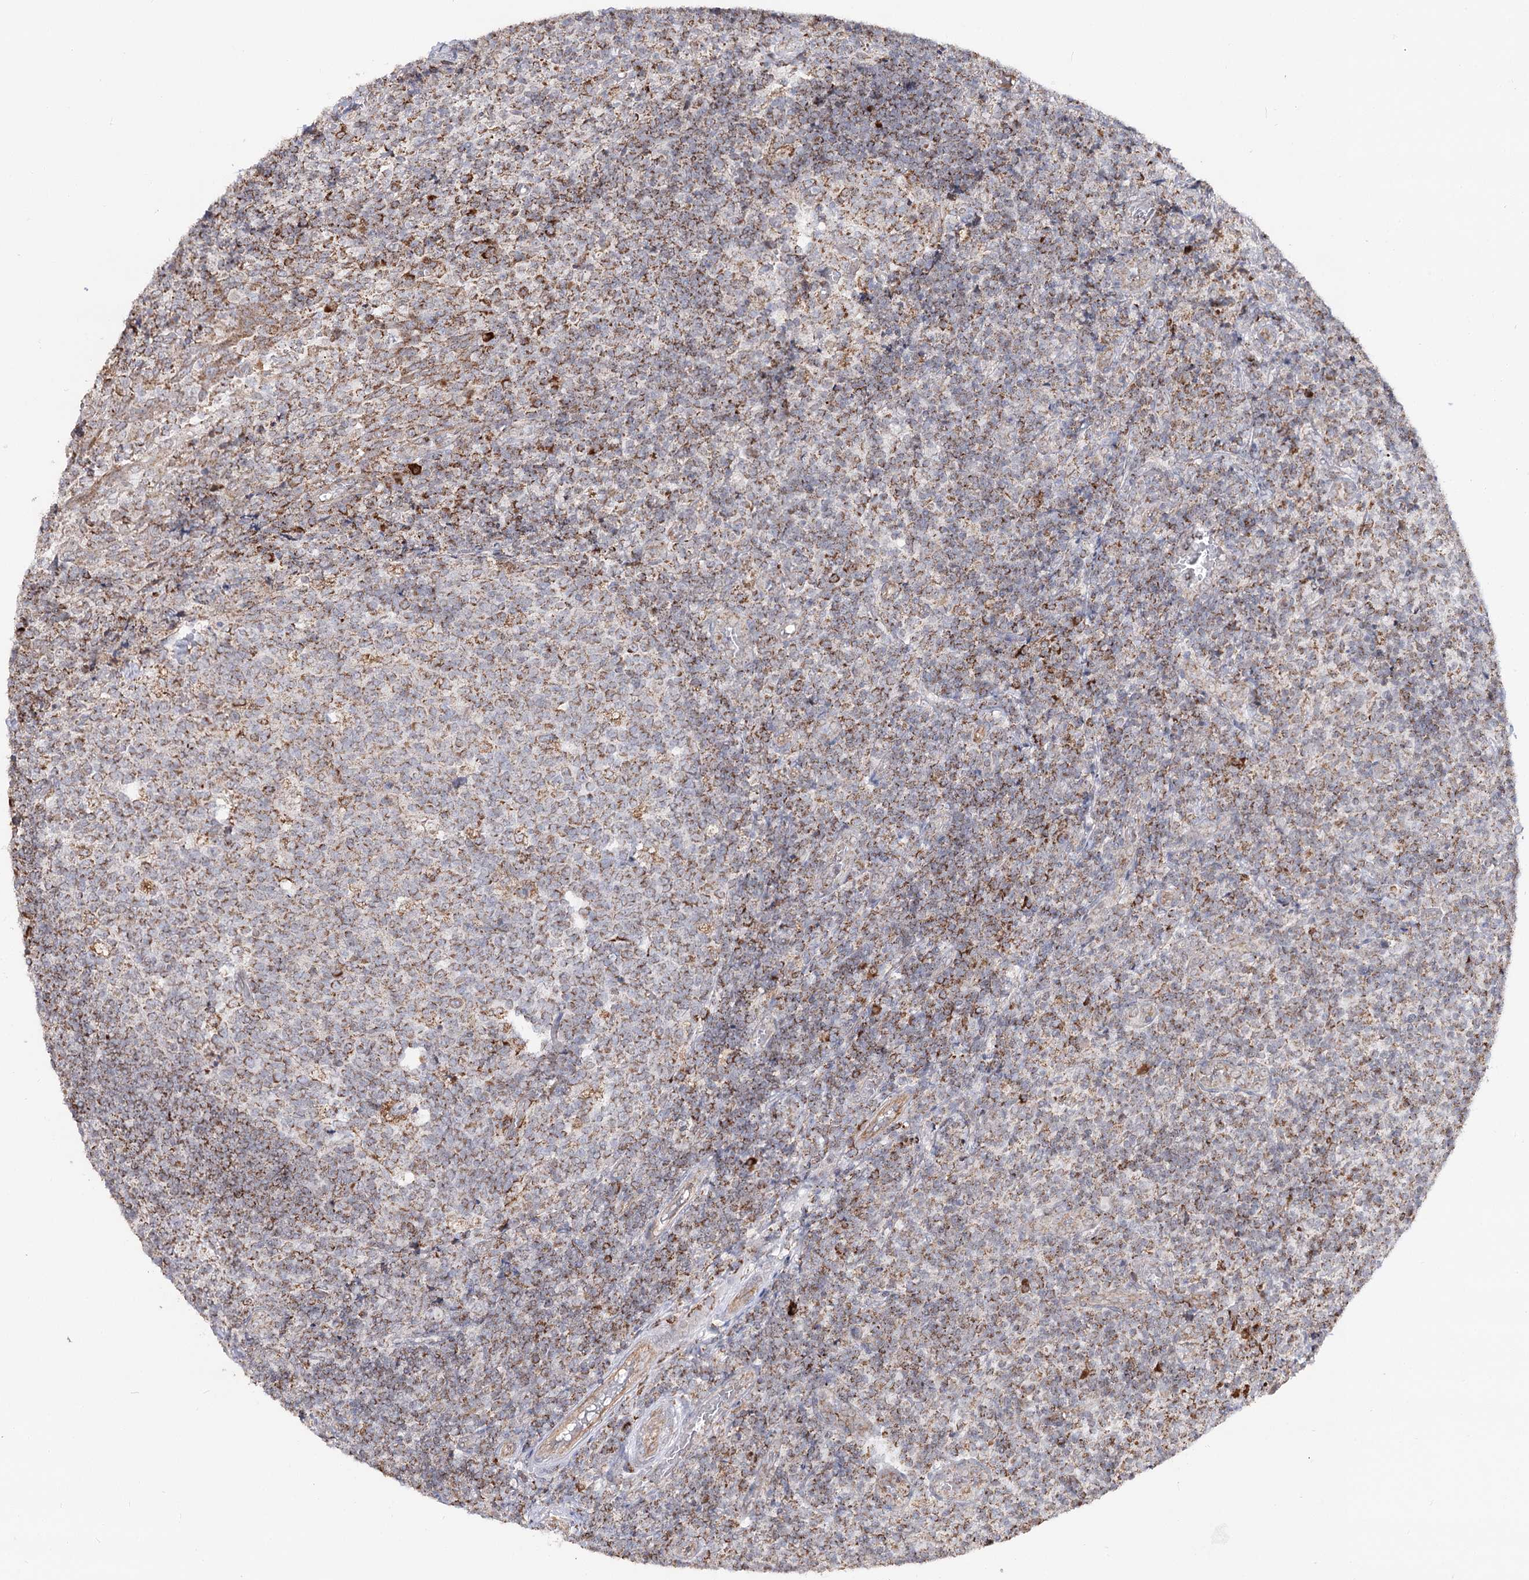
{"staining": {"intensity": "moderate", "quantity": "<25%", "location": "cytoplasmic/membranous"}, "tissue": "tonsil", "cell_type": "Germinal center cells", "image_type": "normal", "snomed": [{"axis": "morphology", "description": "Normal tissue, NOS"}, {"axis": "topography", "description": "Tonsil"}], "caption": "Immunohistochemical staining of unremarkable tonsil displays low levels of moderate cytoplasmic/membranous positivity in approximately <25% of germinal center cells.", "gene": "CBR4", "patient": {"sex": "female", "age": 19}}